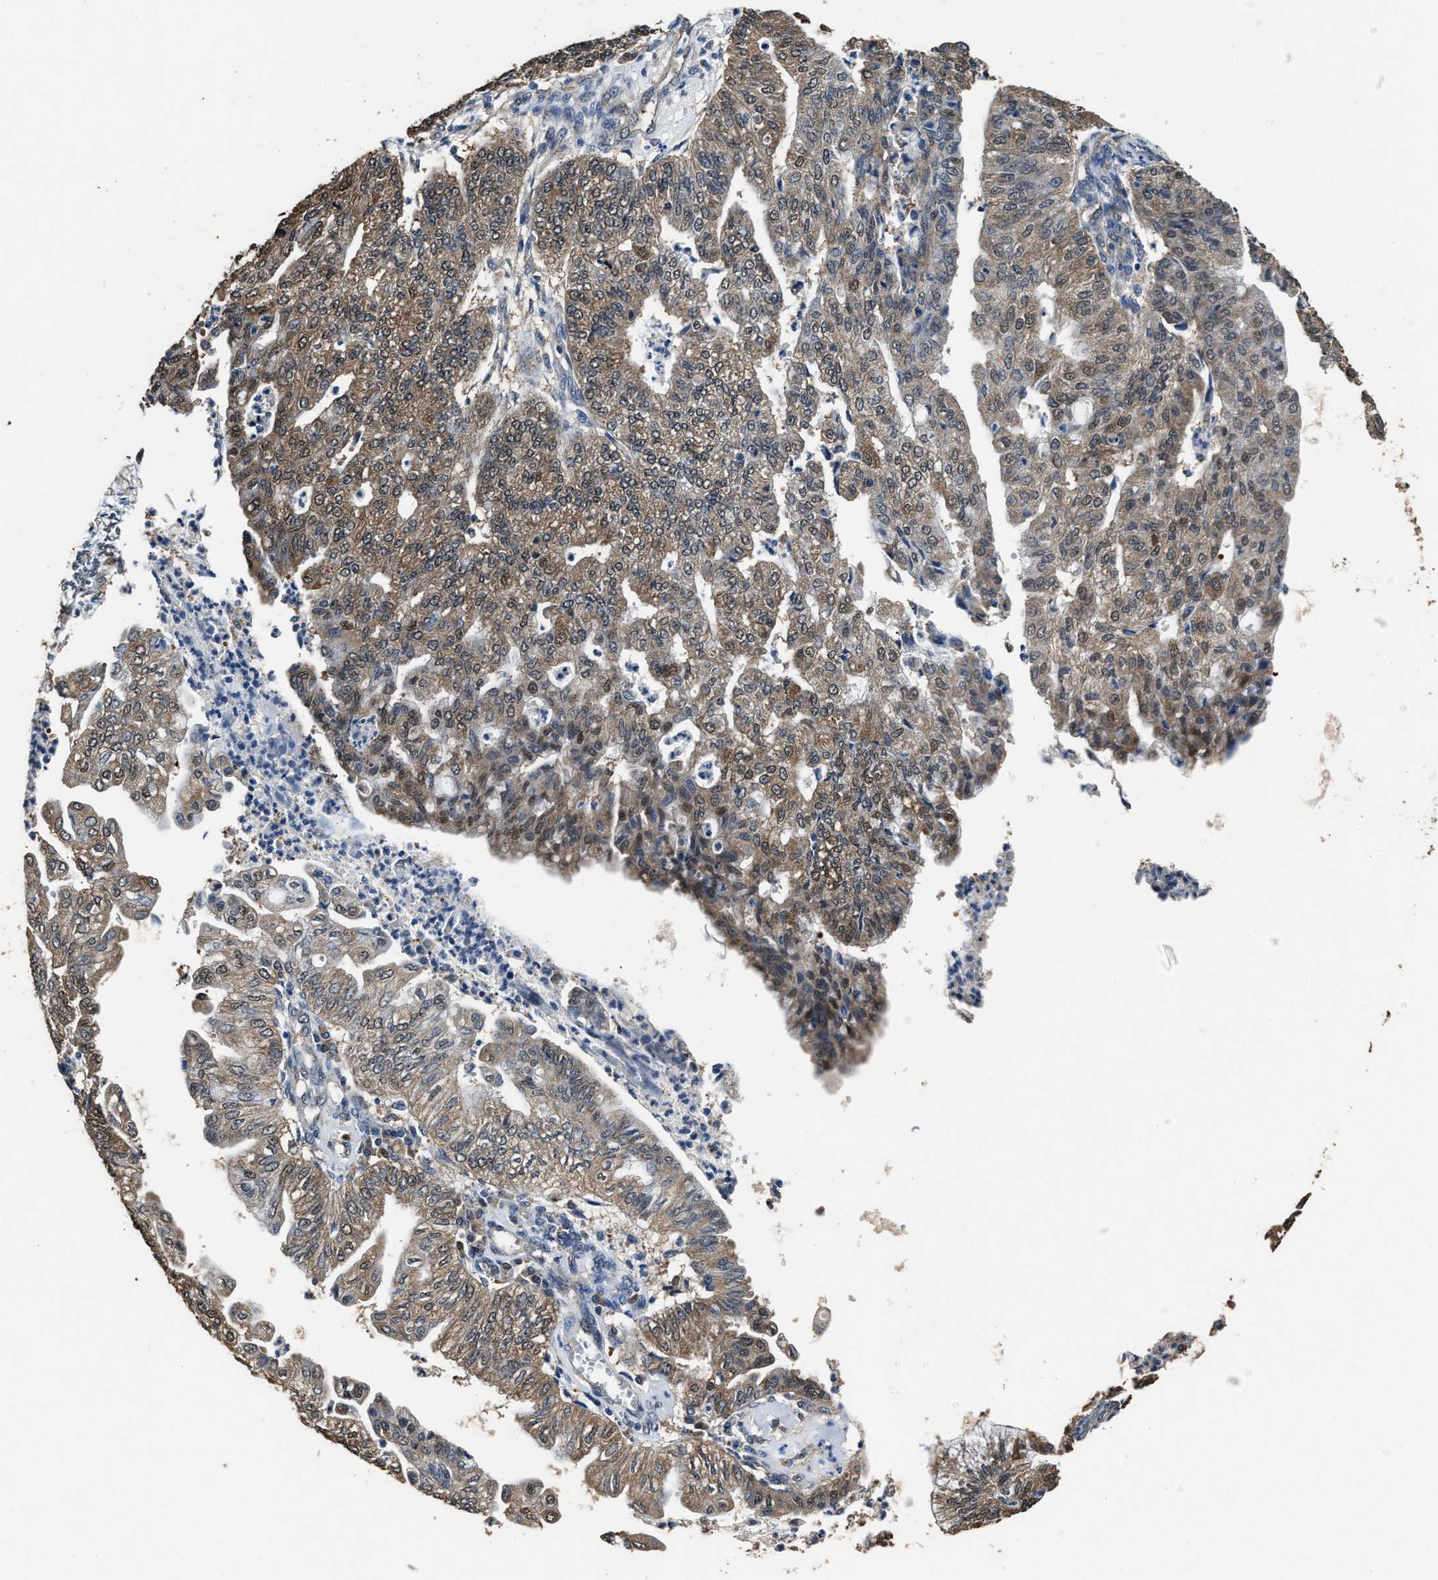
{"staining": {"intensity": "moderate", "quantity": ">75%", "location": "cytoplasmic/membranous,nuclear"}, "tissue": "endometrial cancer", "cell_type": "Tumor cells", "image_type": "cancer", "snomed": [{"axis": "morphology", "description": "Adenocarcinoma, NOS"}, {"axis": "topography", "description": "Endometrium"}], "caption": "IHC of endometrial adenocarcinoma demonstrates medium levels of moderate cytoplasmic/membranous and nuclear staining in about >75% of tumor cells.", "gene": "YWHAE", "patient": {"sex": "female", "age": 59}}